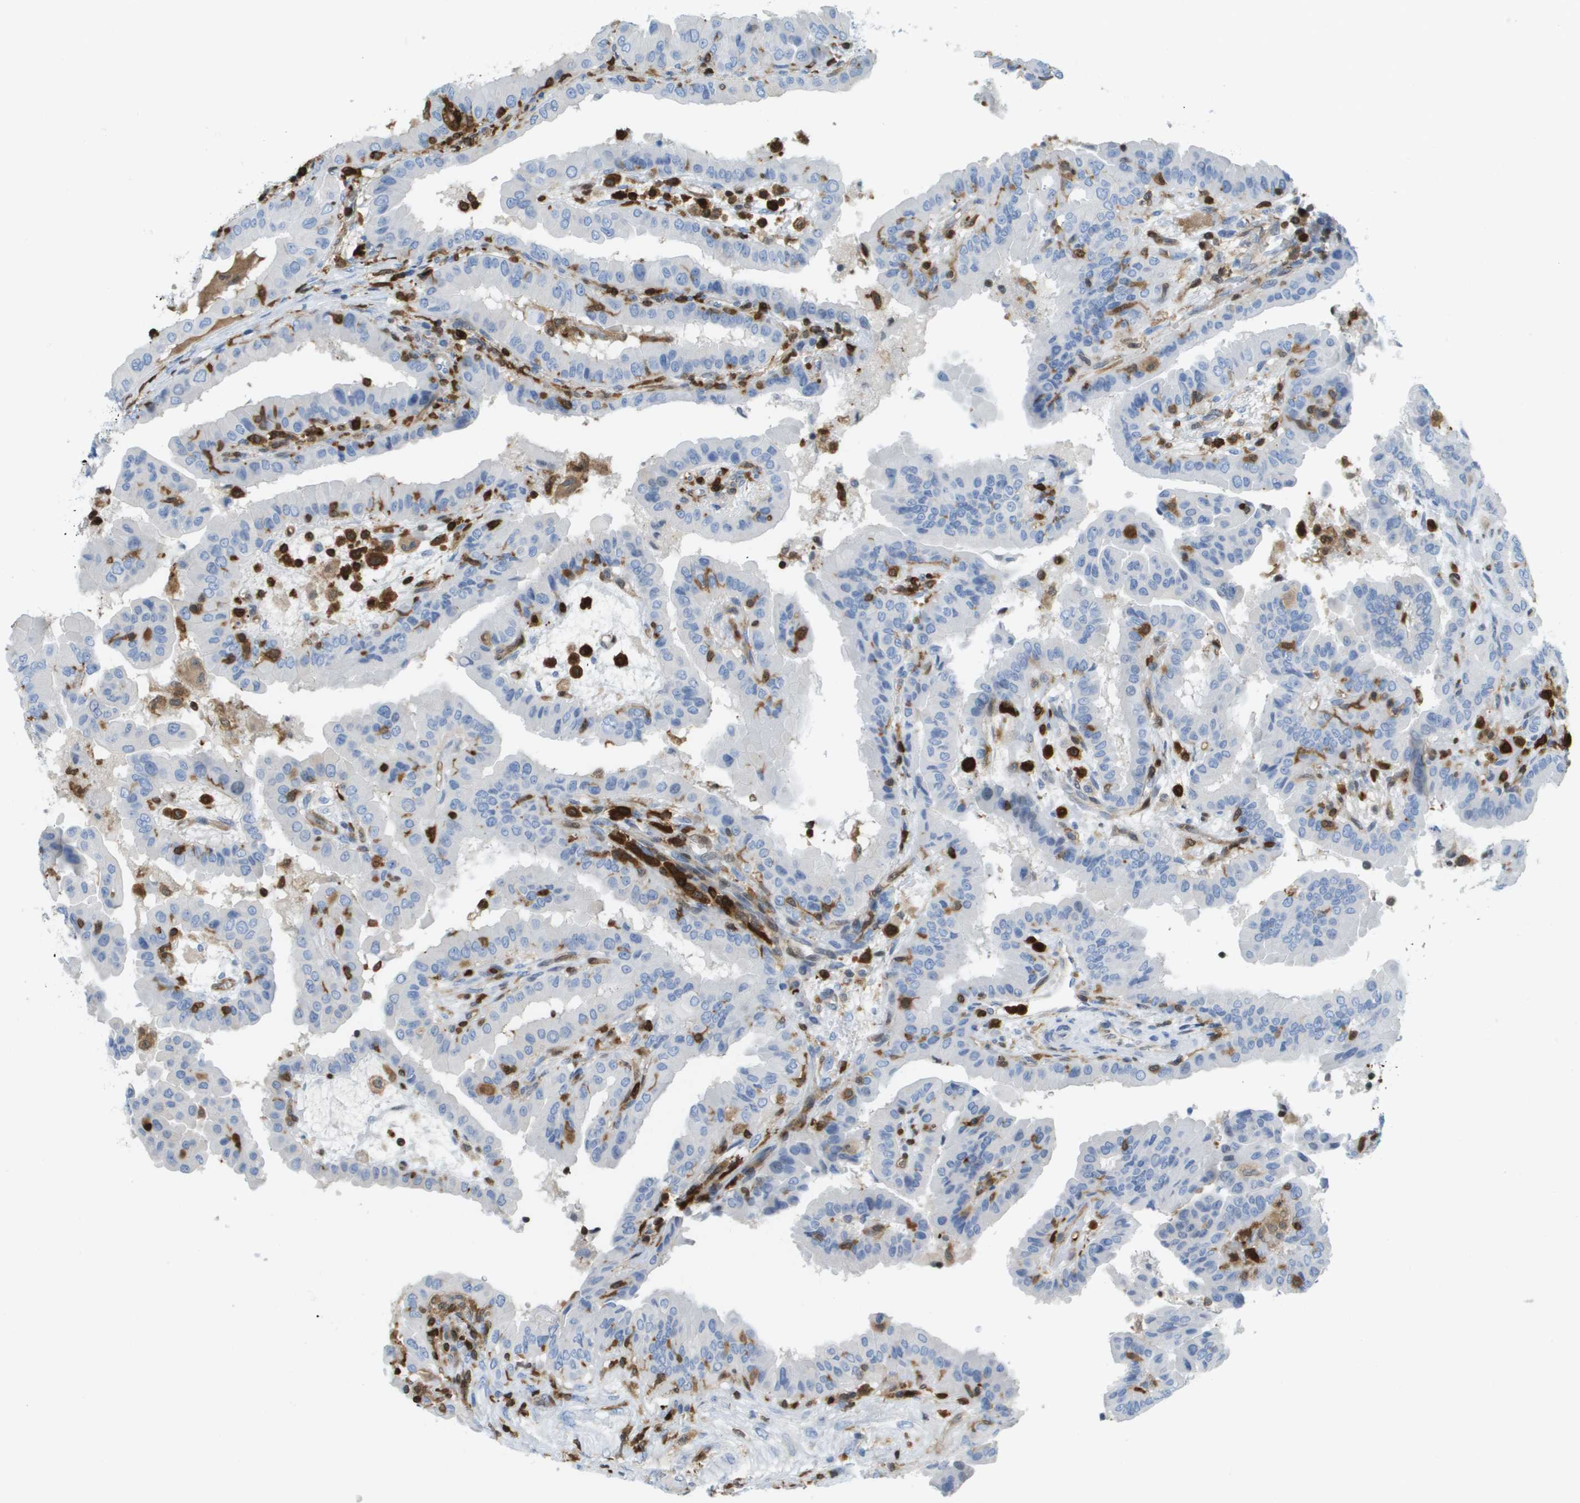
{"staining": {"intensity": "negative", "quantity": "none", "location": "none"}, "tissue": "thyroid cancer", "cell_type": "Tumor cells", "image_type": "cancer", "snomed": [{"axis": "morphology", "description": "Papillary adenocarcinoma, NOS"}, {"axis": "topography", "description": "Thyroid gland"}], "caption": "This photomicrograph is of thyroid cancer stained with immunohistochemistry to label a protein in brown with the nuclei are counter-stained blue. There is no expression in tumor cells.", "gene": "DOCK5", "patient": {"sex": "male", "age": 33}}